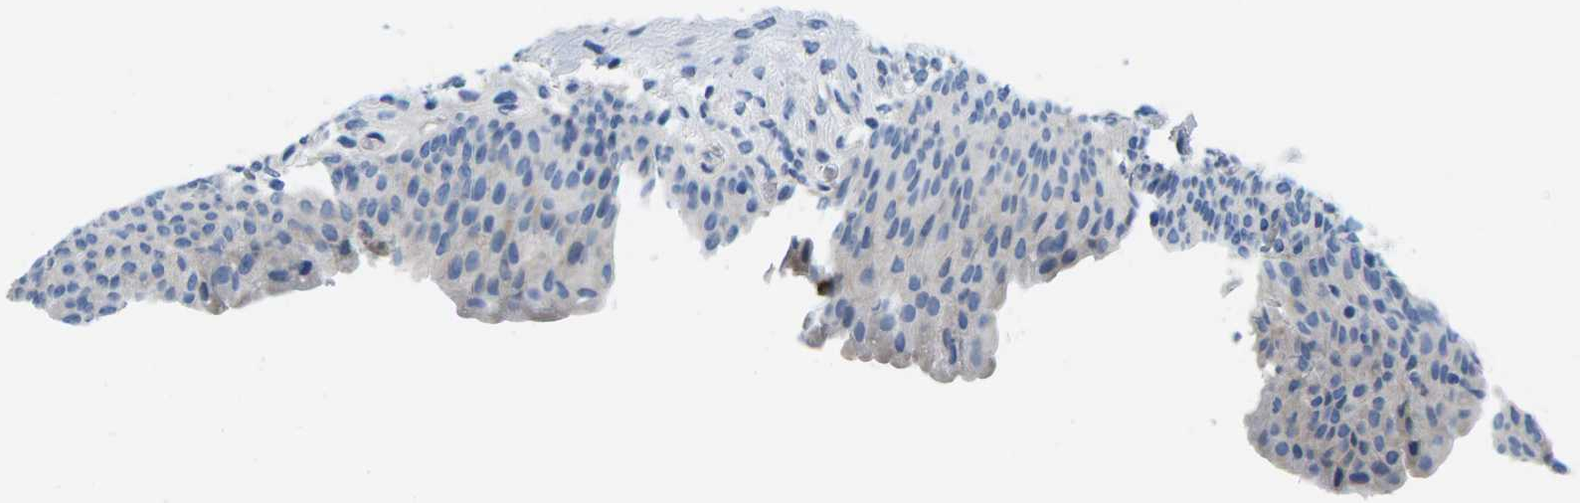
{"staining": {"intensity": "negative", "quantity": "none", "location": "none"}, "tissue": "urinary bladder", "cell_type": "Urothelial cells", "image_type": "normal", "snomed": [{"axis": "morphology", "description": "Normal tissue, NOS"}, {"axis": "topography", "description": "Urinary bladder"}], "caption": "DAB (3,3'-diaminobenzidine) immunohistochemical staining of normal urinary bladder reveals no significant expression in urothelial cells.", "gene": "TSPAN2", "patient": {"sex": "female", "age": 79}}